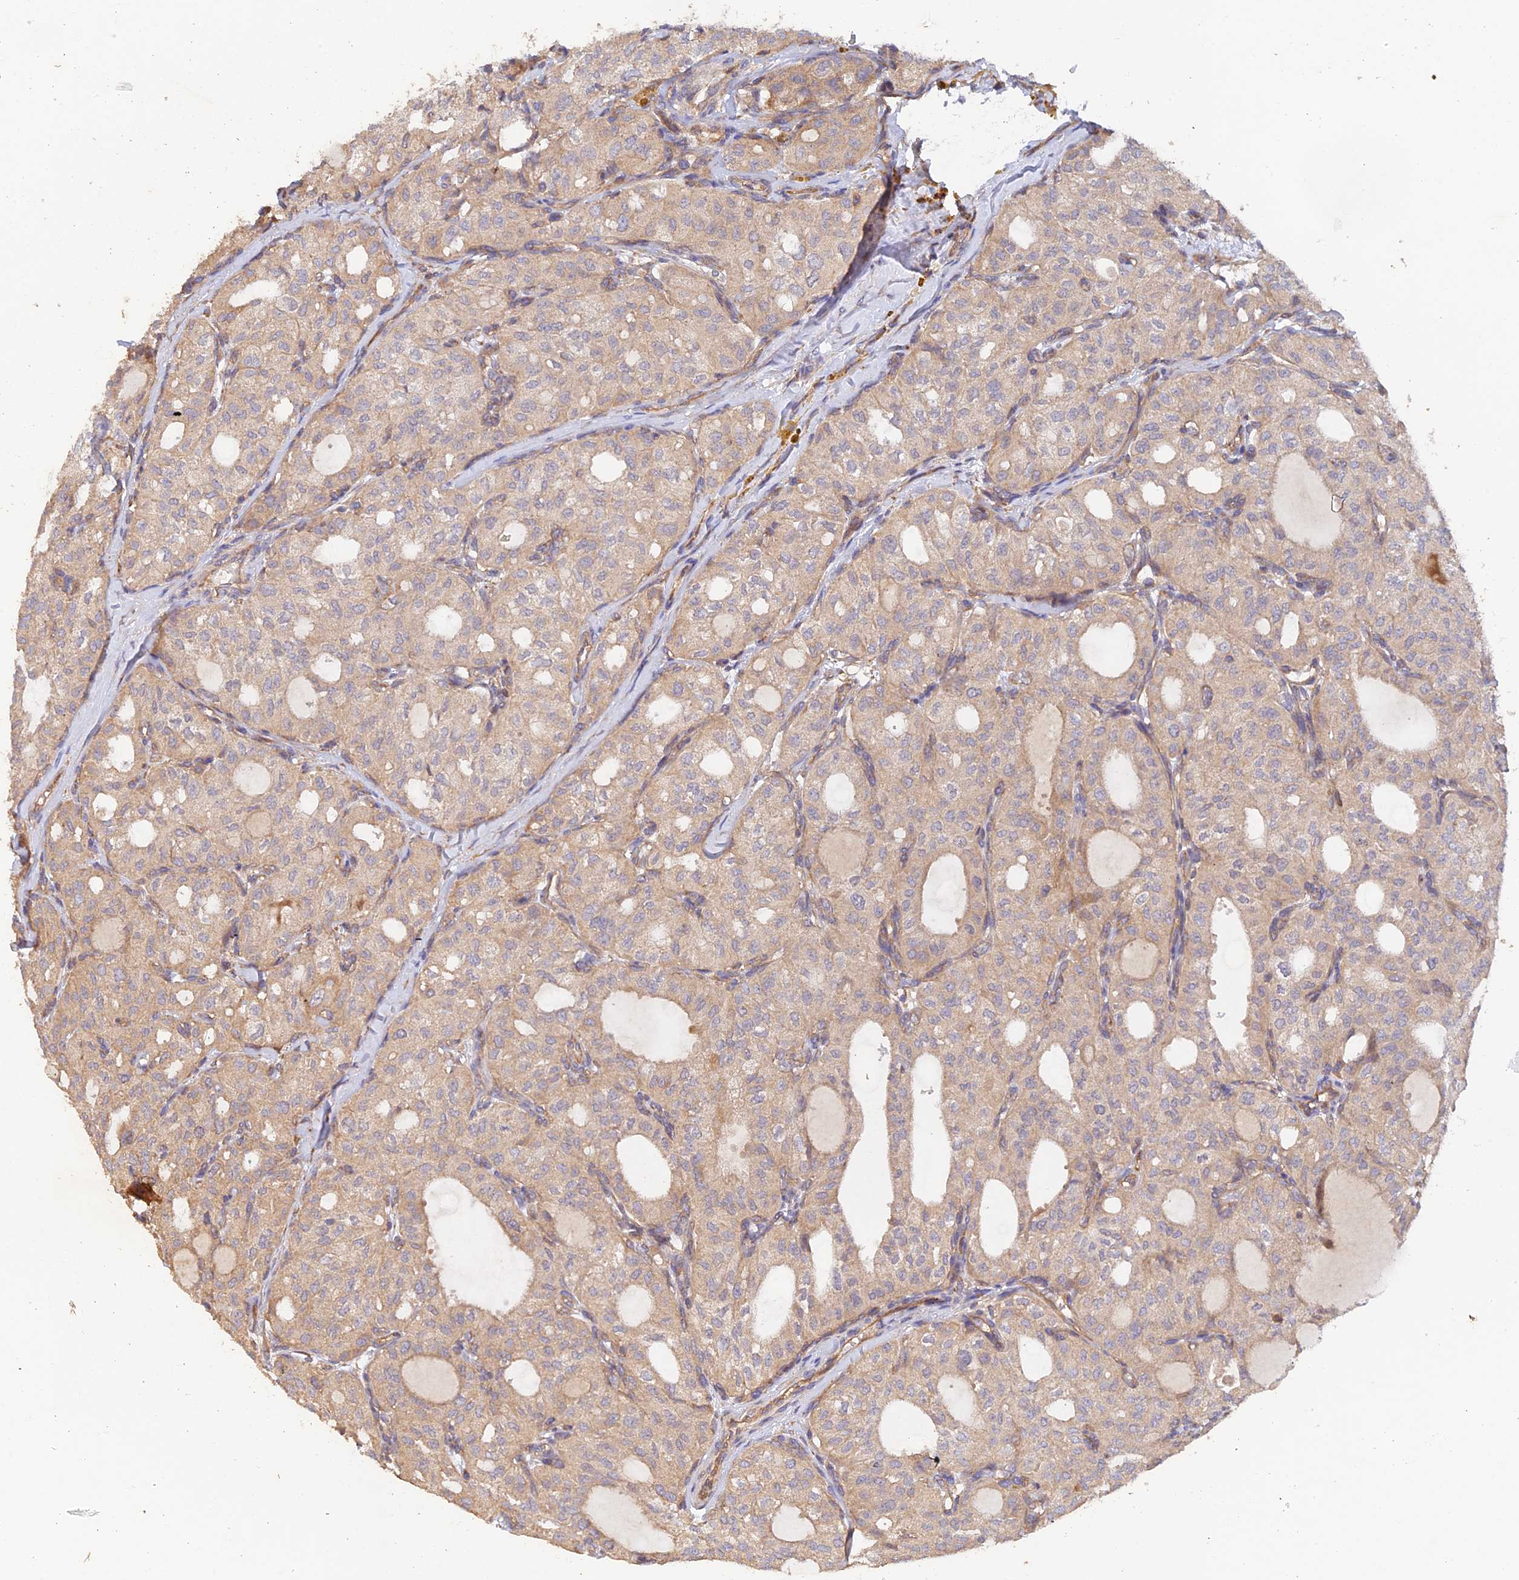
{"staining": {"intensity": "weak", "quantity": "25%-75%", "location": "cytoplasmic/membranous"}, "tissue": "thyroid cancer", "cell_type": "Tumor cells", "image_type": "cancer", "snomed": [{"axis": "morphology", "description": "Follicular adenoma carcinoma, NOS"}, {"axis": "topography", "description": "Thyroid gland"}], "caption": "This photomicrograph displays IHC staining of human follicular adenoma carcinoma (thyroid), with low weak cytoplasmic/membranous staining in approximately 25%-75% of tumor cells.", "gene": "MYO9A", "patient": {"sex": "male", "age": 75}}